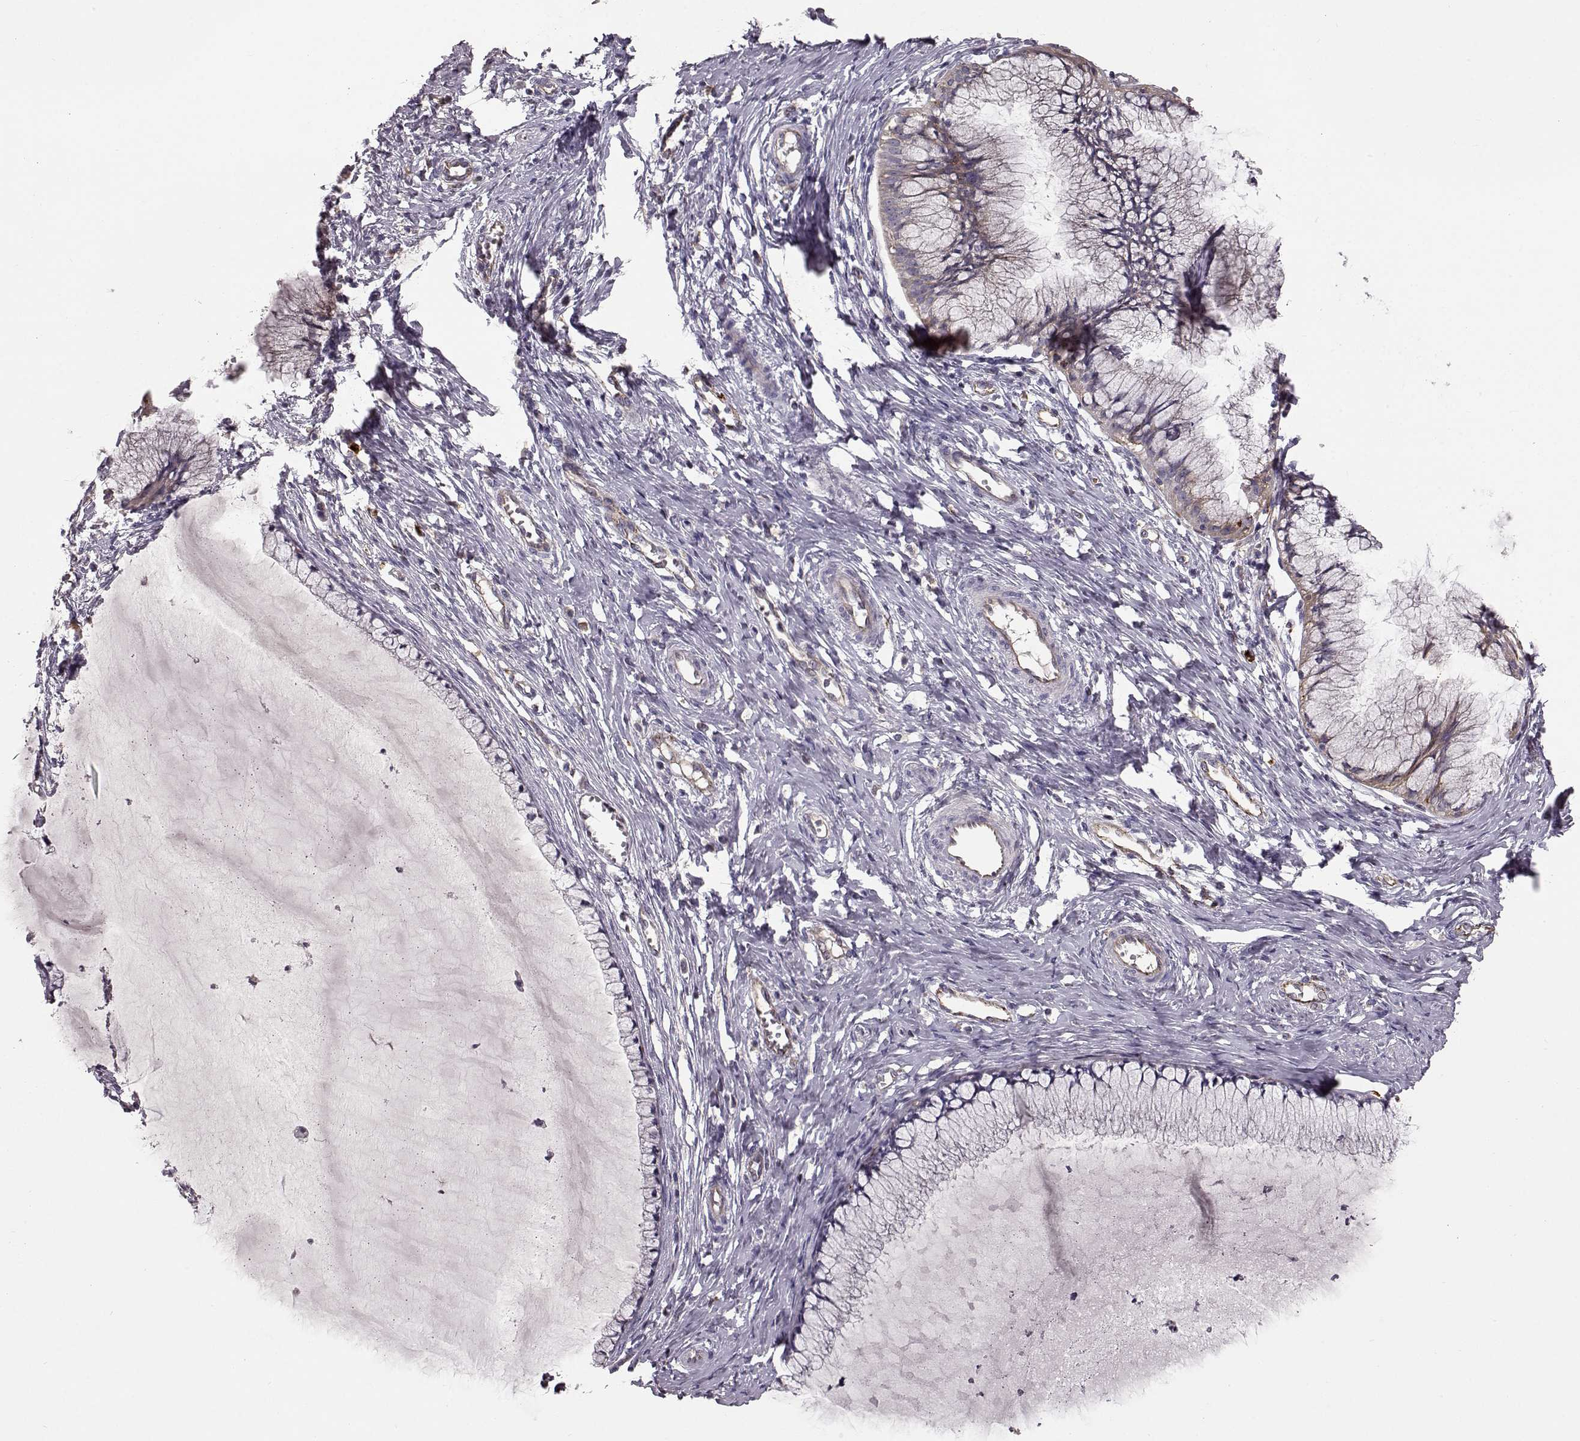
{"staining": {"intensity": "weak", "quantity": "<25%", "location": "cytoplasmic/membranous"}, "tissue": "cervical cancer", "cell_type": "Tumor cells", "image_type": "cancer", "snomed": [{"axis": "morphology", "description": "Squamous cell carcinoma, NOS"}, {"axis": "topography", "description": "Cervix"}], "caption": "The immunohistochemistry (IHC) photomicrograph has no significant expression in tumor cells of cervical cancer tissue.", "gene": "CCNF", "patient": {"sex": "female", "age": 36}}